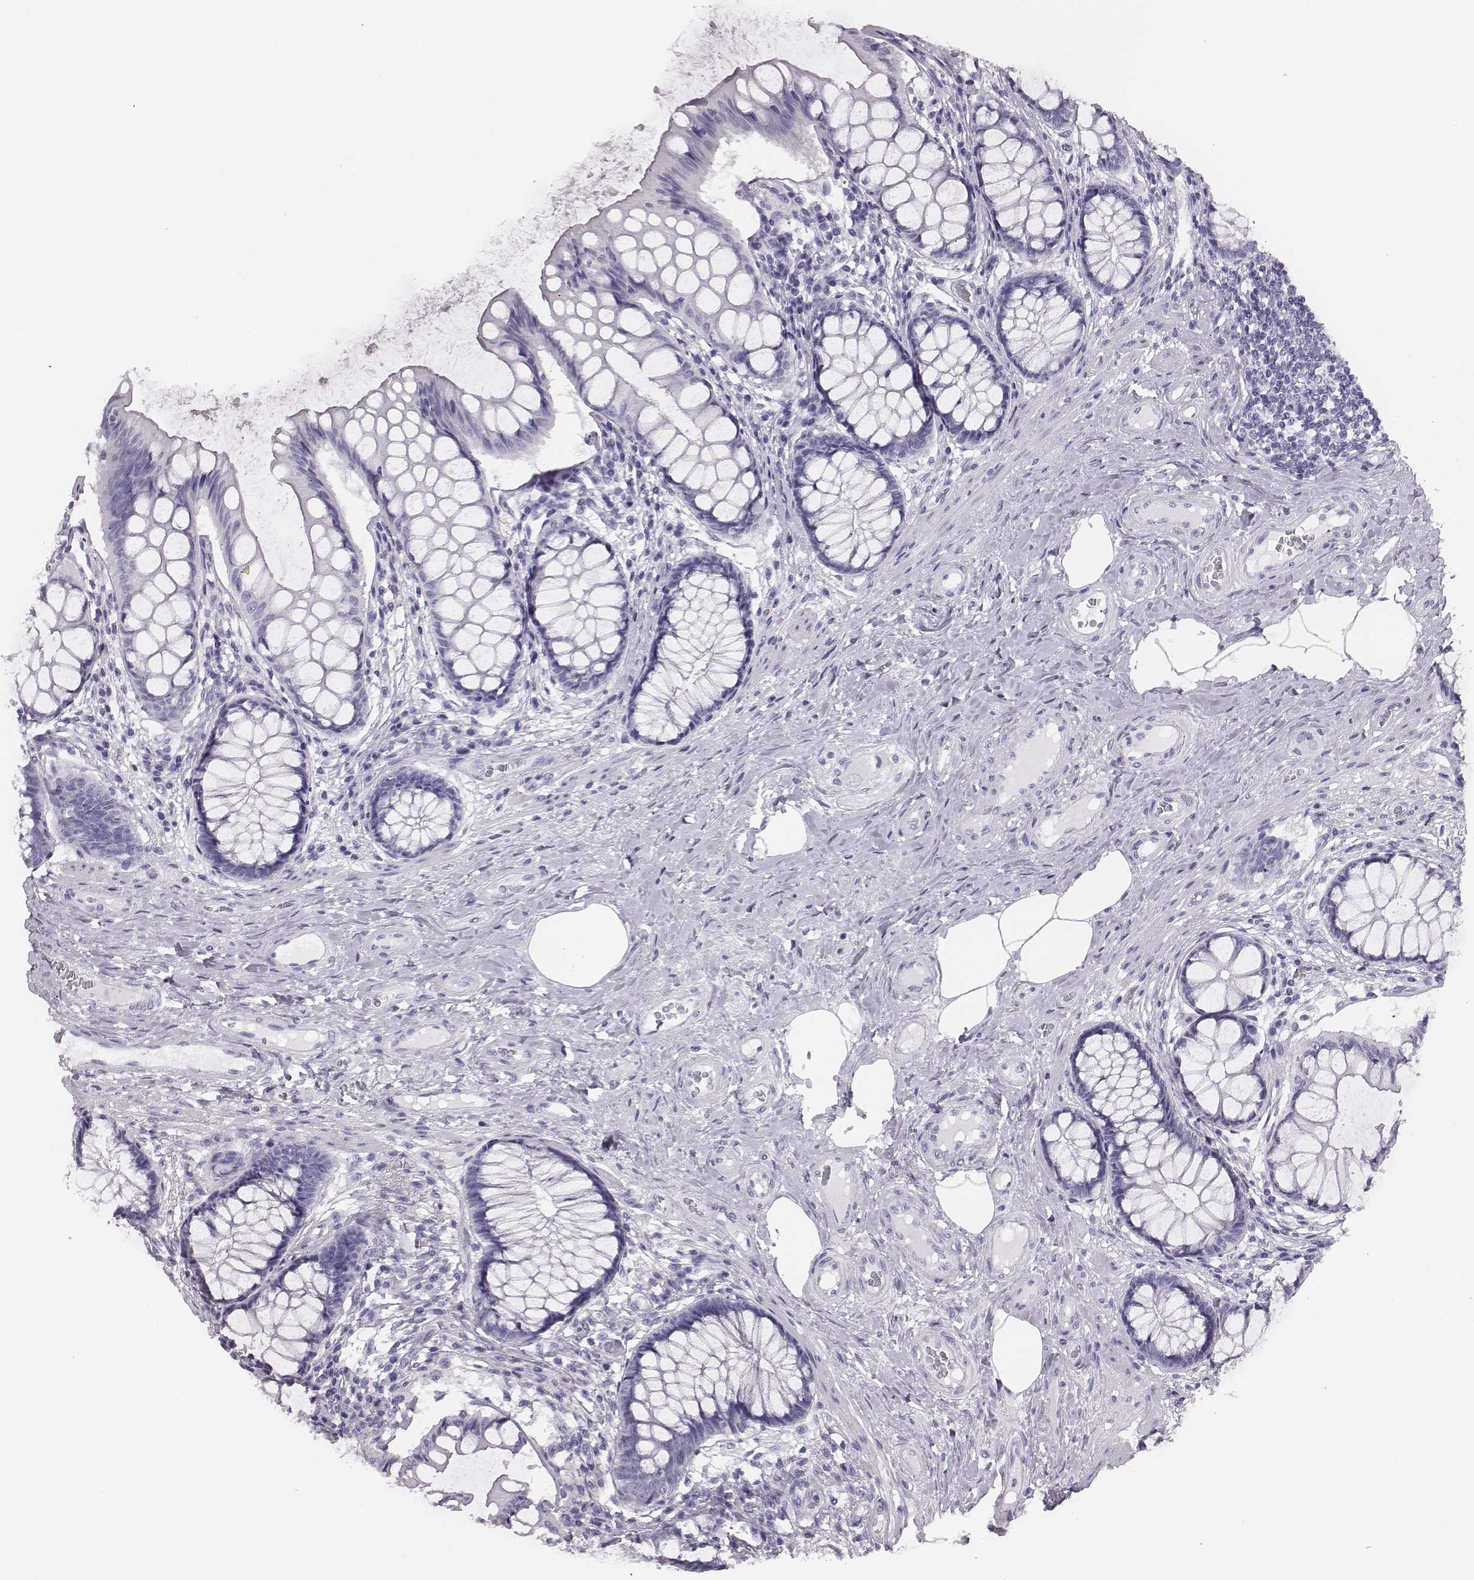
{"staining": {"intensity": "negative", "quantity": "none", "location": "none"}, "tissue": "colon", "cell_type": "Endothelial cells", "image_type": "normal", "snomed": [{"axis": "morphology", "description": "Normal tissue, NOS"}, {"axis": "topography", "description": "Colon"}], "caption": "Immunohistochemical staining of benign colon reveals no significant staining in endothelial cells.", "gene": "H1", "patient": {"sex": "female", "age": 65}}